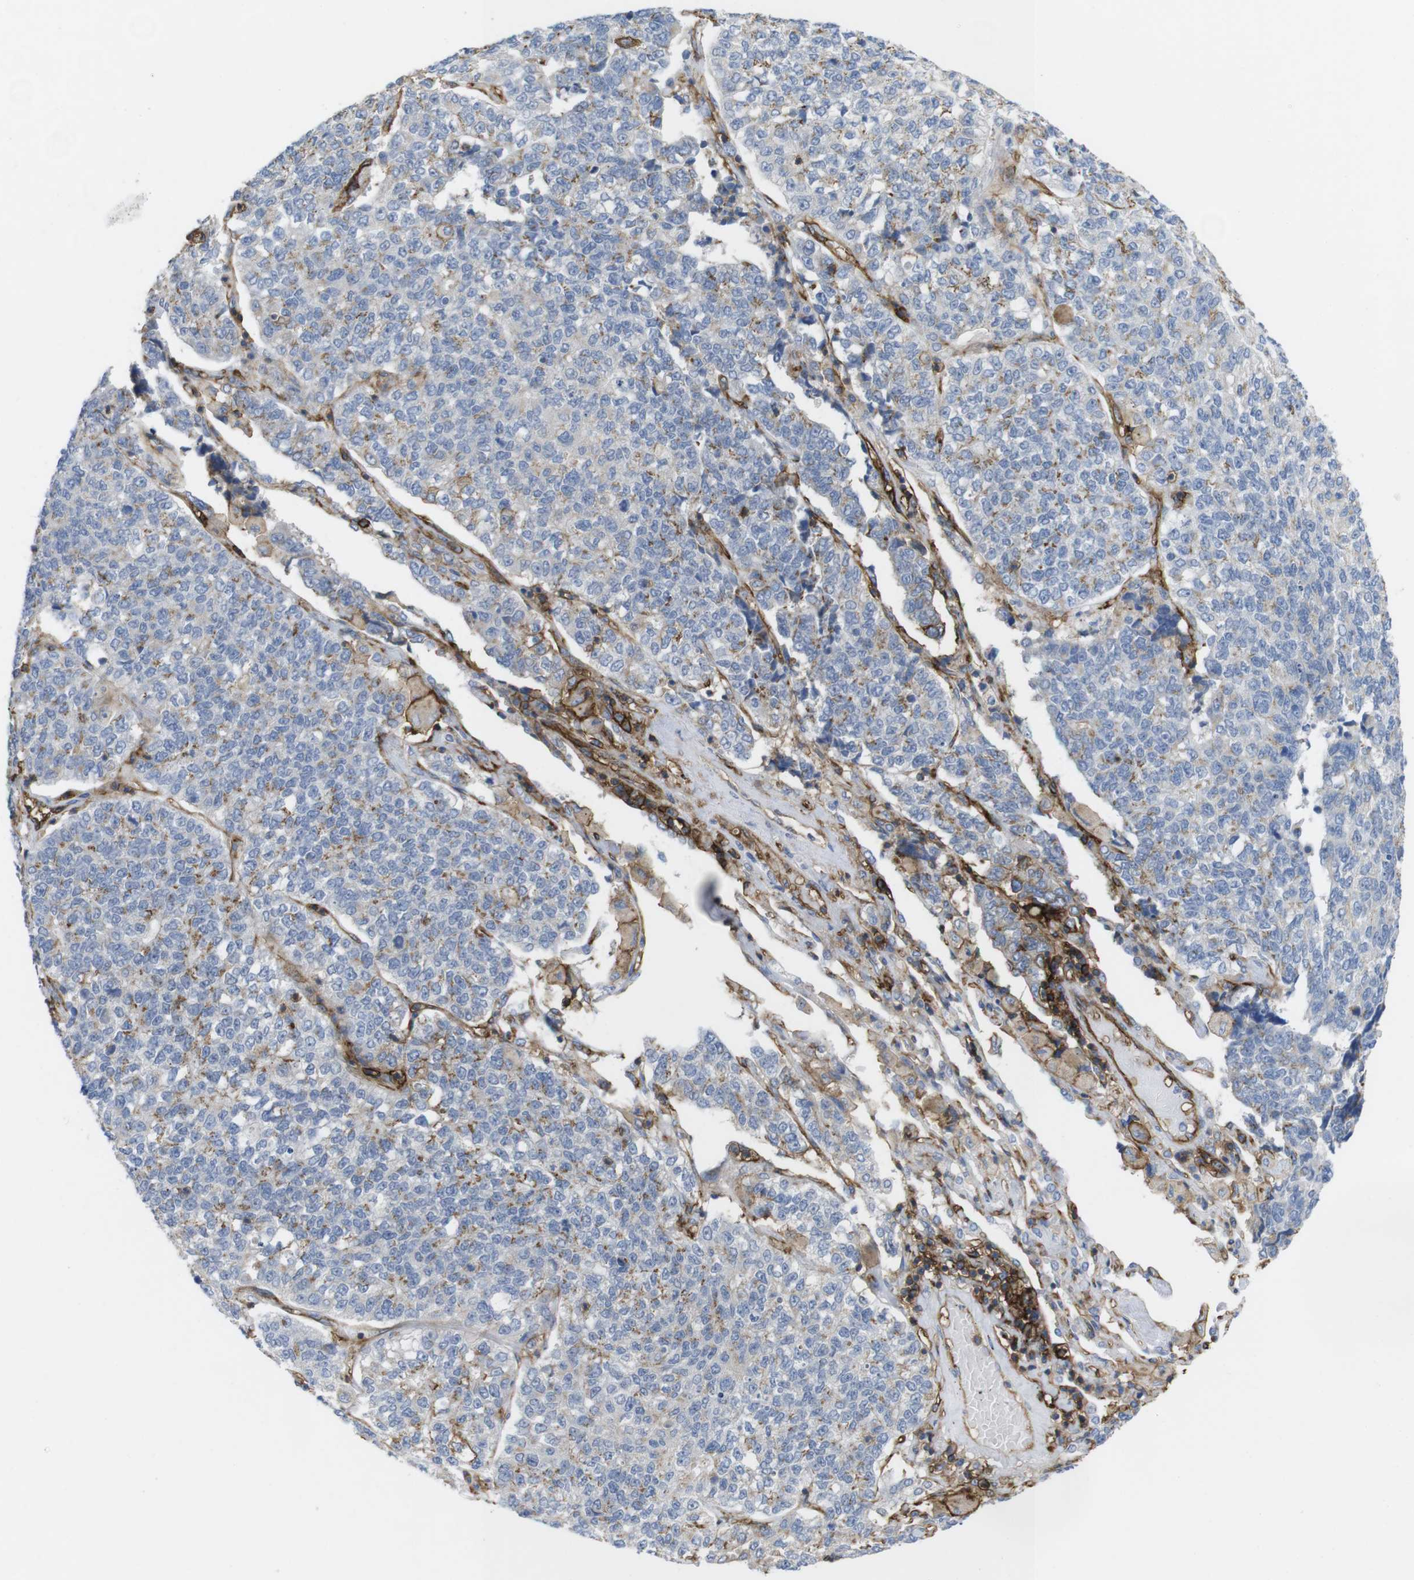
{"staining": {"intensity": "moderate", "quantity": "<25%", "location": "cytoplasmic/membranous"}, "tissue": "lung cancer", "cell_type": "Tumor cells", "image_type": "cancer", "snomed": [{"axis": "morphology", "description": "Adenocarcinoma, NOS"}, {"axis": "topography", "description": "Lung"}], "caption": "Moderate cytoplasmic/membranous positivity is seen in about <25% of tumor cells in lung adenocarcinoma. The staining is performed using DAB brown chromogen to label protein expression. The nuclei are counter-stained blue using hematoxylin.", "gene": "CCR6", "patient": {"sex": "male", "age": 49}}